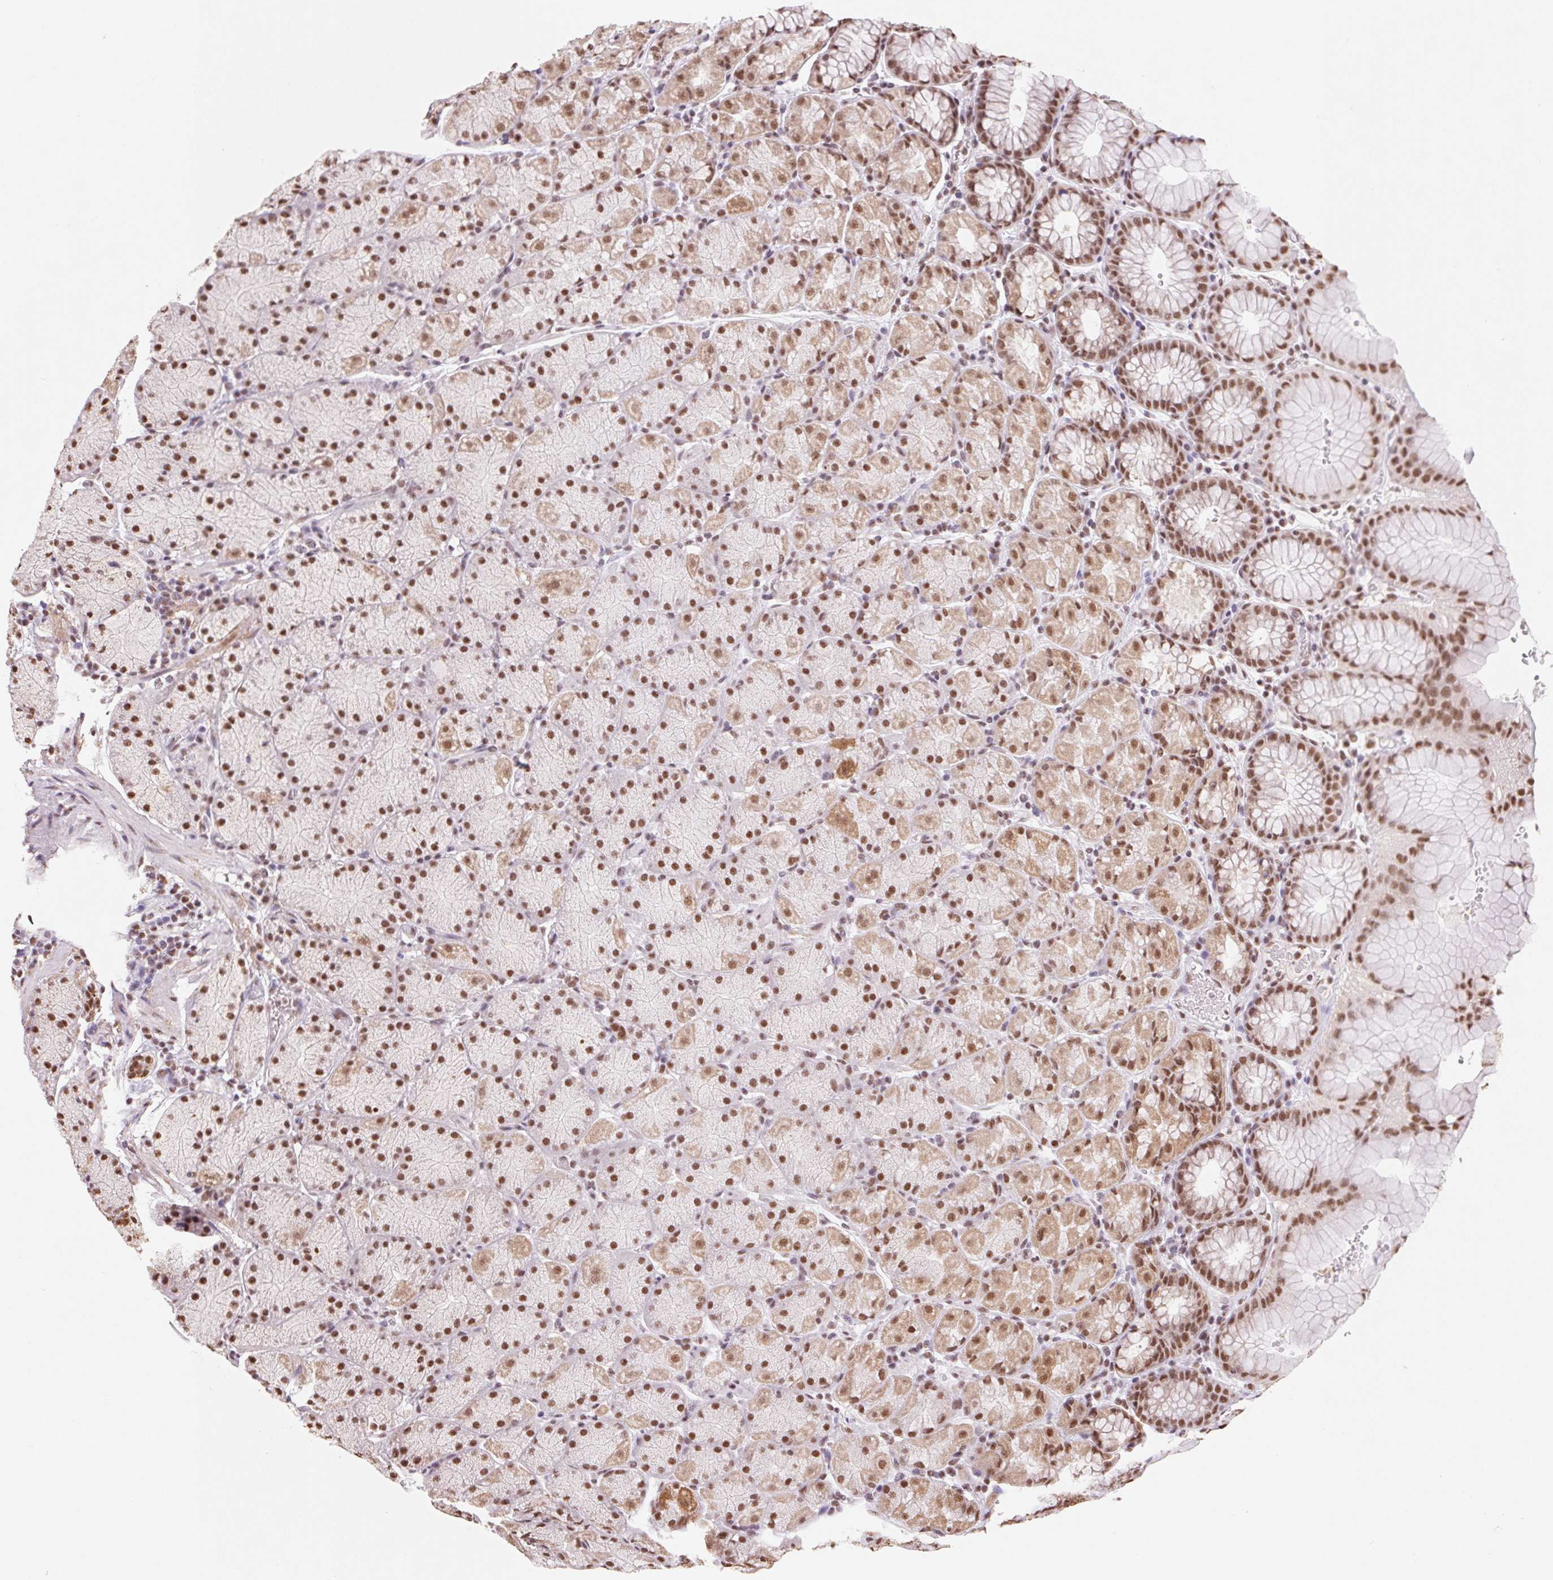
{"staining": {"intensity": "moderate", "quantity": ">75%", "location": "cytoplasmic/membranous,nuclear"}, "tissue": "stomach", "cell_type": "Glandular cells", "image_type": "normal", "snomed": [{"axis": "morphology", "description": "Normal tissue, NOS"}, {"axis": "topography", "description": "Stomach, upper"}, {"axis": "topography", "description": "Stomach"}], "caption": "Moderate cytoplasmic/membranous,nuclear staining is identified in approximately >75% of glandular cells in normal stomach. The staining was performed using DAB, with brown indicating positive protein expression. Nuclei are stained blue with hematoxylin.", "gene": "SNRPG", "patient": {"sex": "male", "age": 76}}